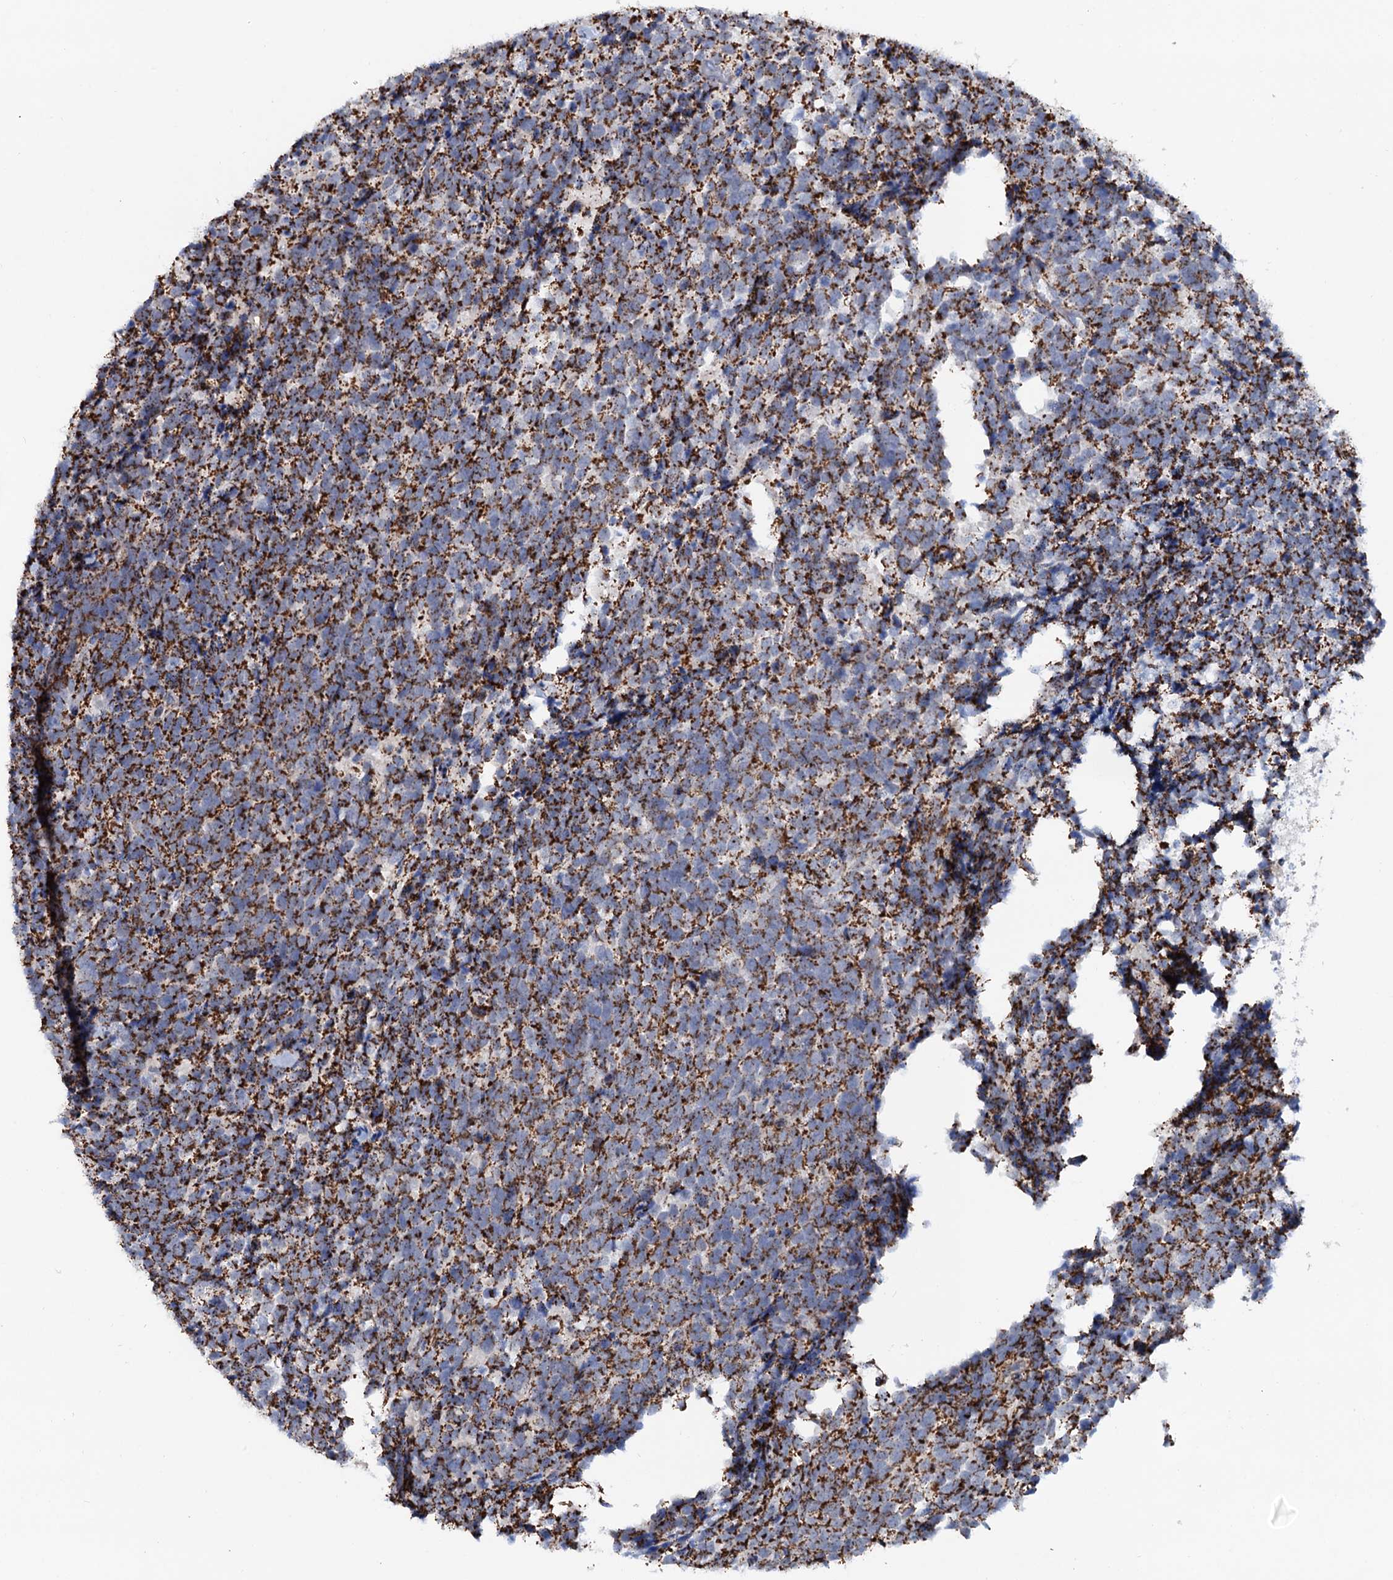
{"staining": {"intensity": "strong", "quantity": ">75%", "location": "cytoplasmic/membranous"}, "tissue": "urothelial cancer", "cell_type": "Tumor cells", "image_type": "cancer", "snomed": [{"axis": "morphology", "description": "Urothelial carcinoma, High grade"}, {"axis": "topography", "description": "Urinary bladder"}], "caption": "The histopathology image exhibits a brown stain indicating the presence of a protein in the cytoplasmic/membranous of tumor cells in urothelial cancer.", "gene": "C2CD3", "patient": {"sex": "female", "age": 82}}